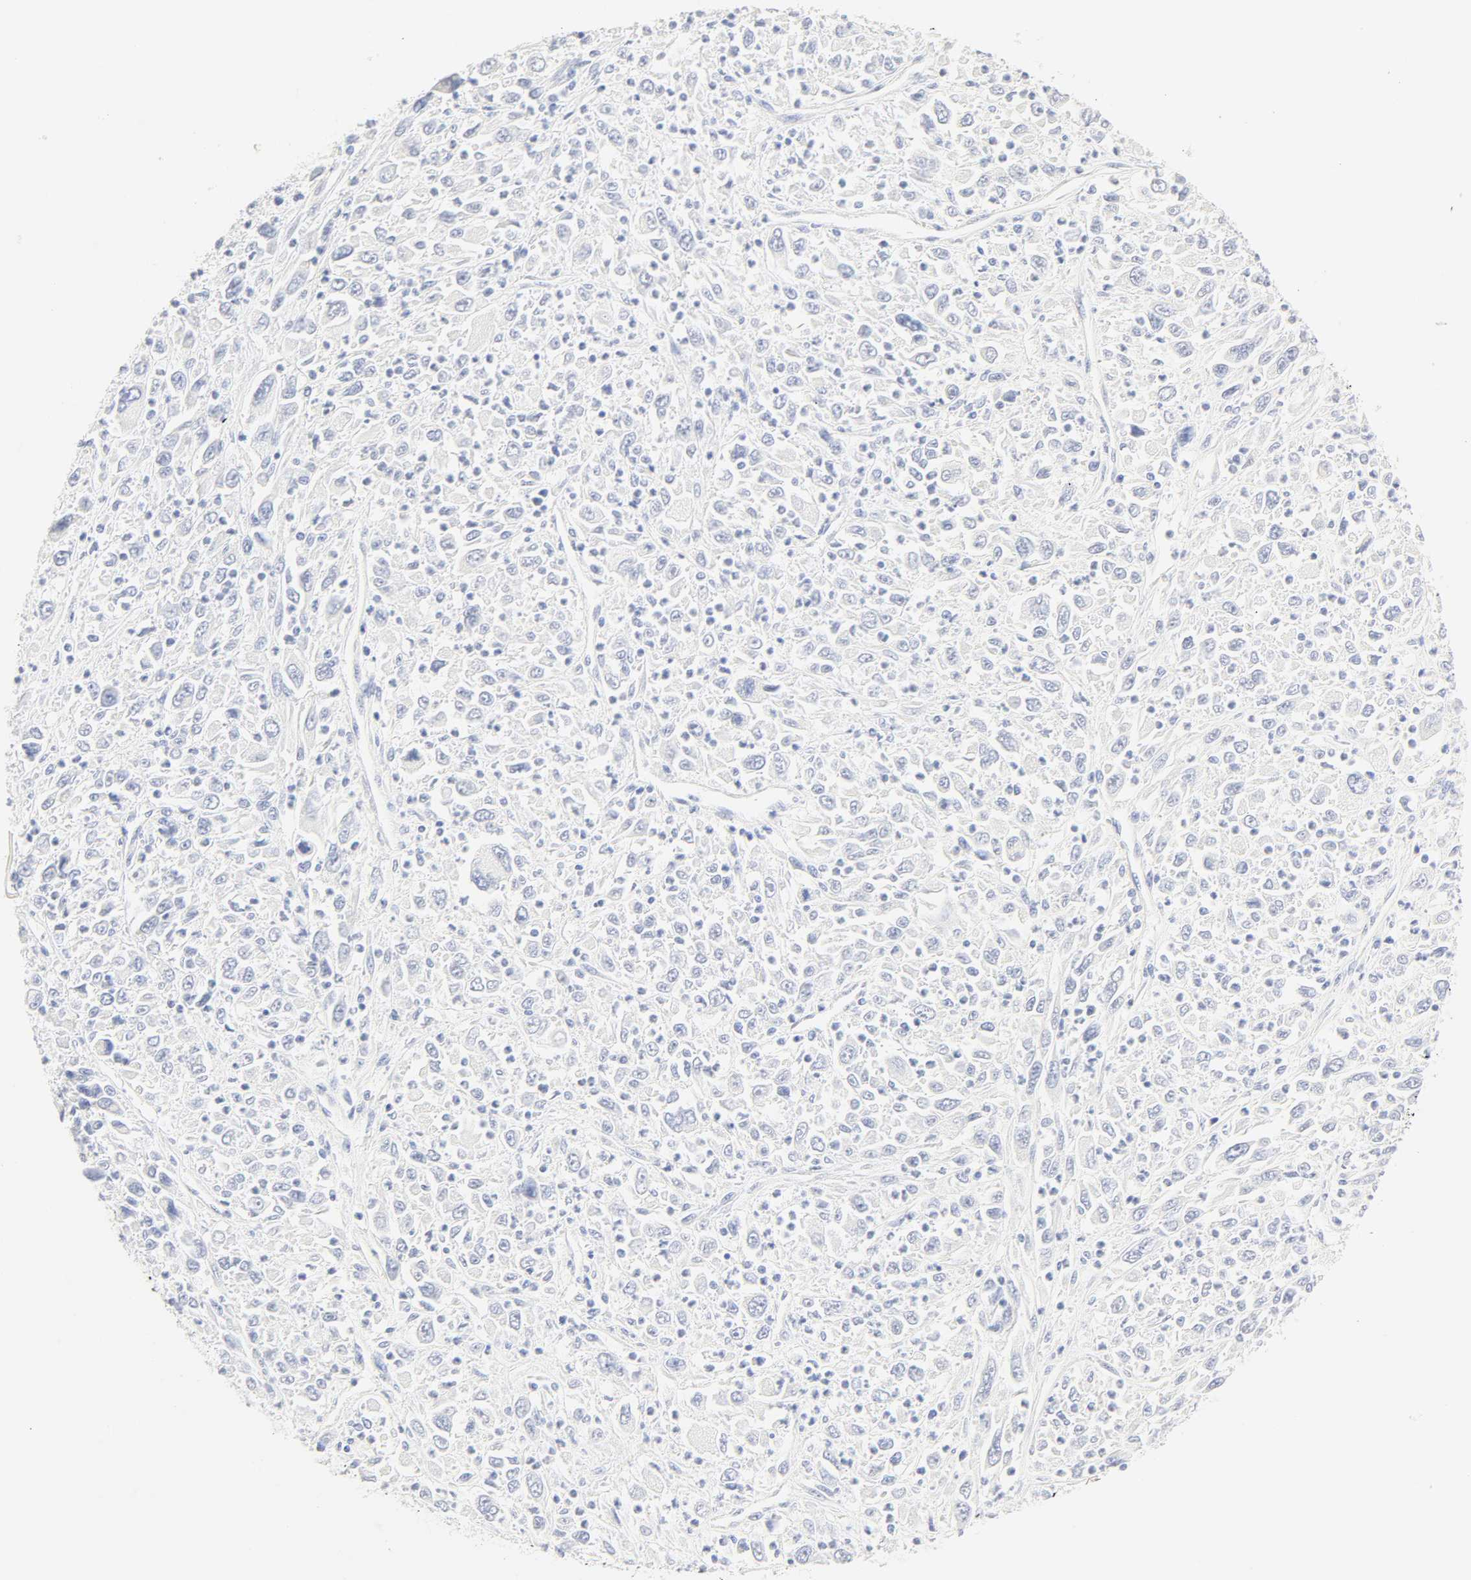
{"staining": {"intensity": "negative", "quantity": "none", "location": "none"}, "tissue": "melanoma", "cell_type": "Tumor cells", "image_type": "cancer", "snomed": [{"axis": "morphology", "description": "Malignant melanoma, Metastatic site"}, {"axis": "topography", "description": "Skin"}], "caption": "A histopathology image of human malignant melanoma (metastatic site) is negative for staining in tumor cells.", "gene": "SLCO1B3", "patient": {"sex": "female", "age": 56}}